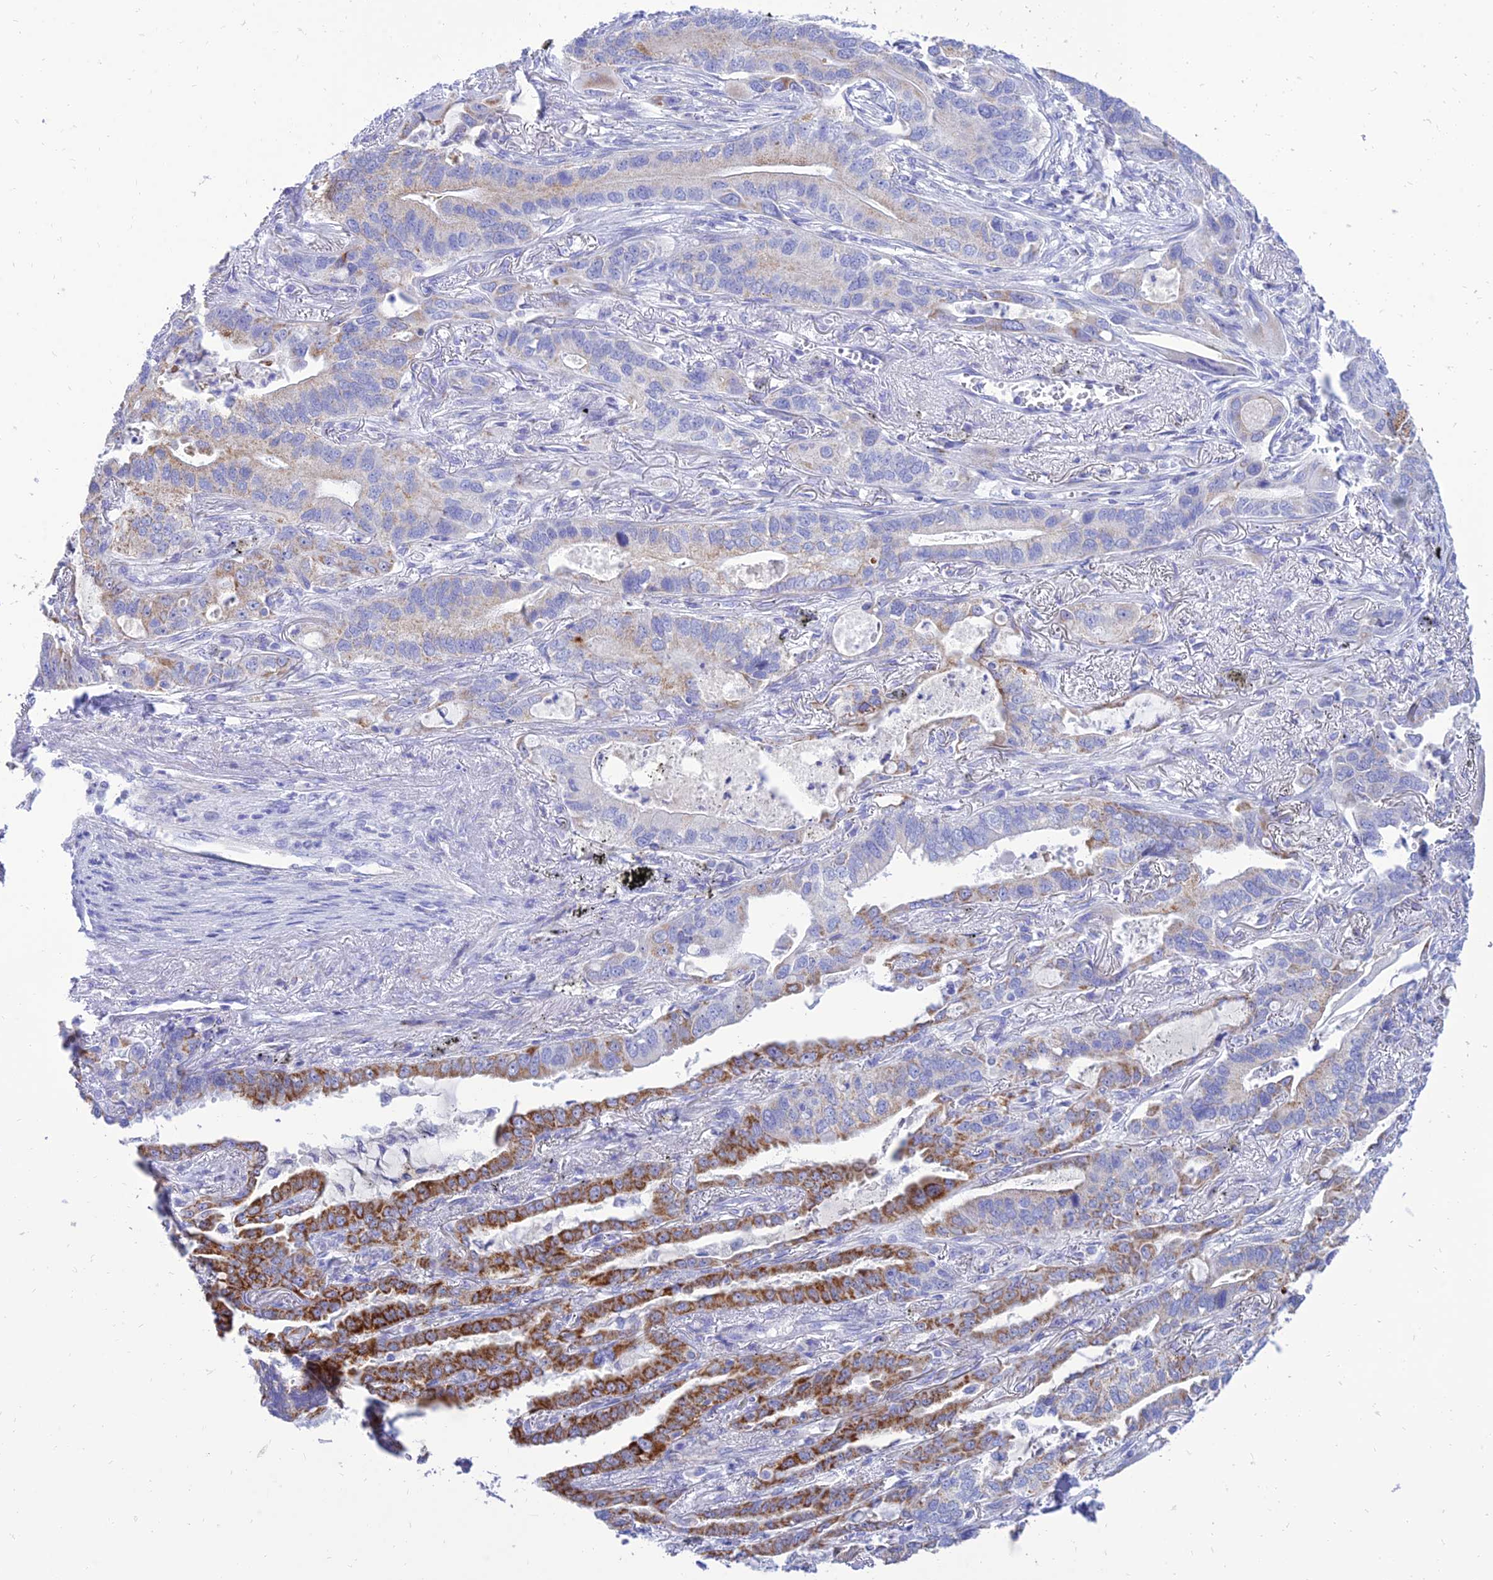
{"staining": {"intensity": "strong", "quantity": "25%-75%", "location": "cytoplasmic/membranous"}, "tissue": "lung cancer", "cell_type": "Tumor cells", "image_type": "cancer", "snomed": [{"axis": "morphology", "description": "Adenocarcinoma, NOS"}, {"axis": "topography", "description": "Lung"}], "caption": "High-magnification brightfield microscopy of lung cancer (adenocarcinoma) stained with DAB (brown) and counterstained with hematoxylin (blue). tumor cells exhibit strong cytoplasmic/membranous expression is present in about25%-75% of cells.", "gene": "PKN3", "patient": {"sex": "male", "age": 67}}